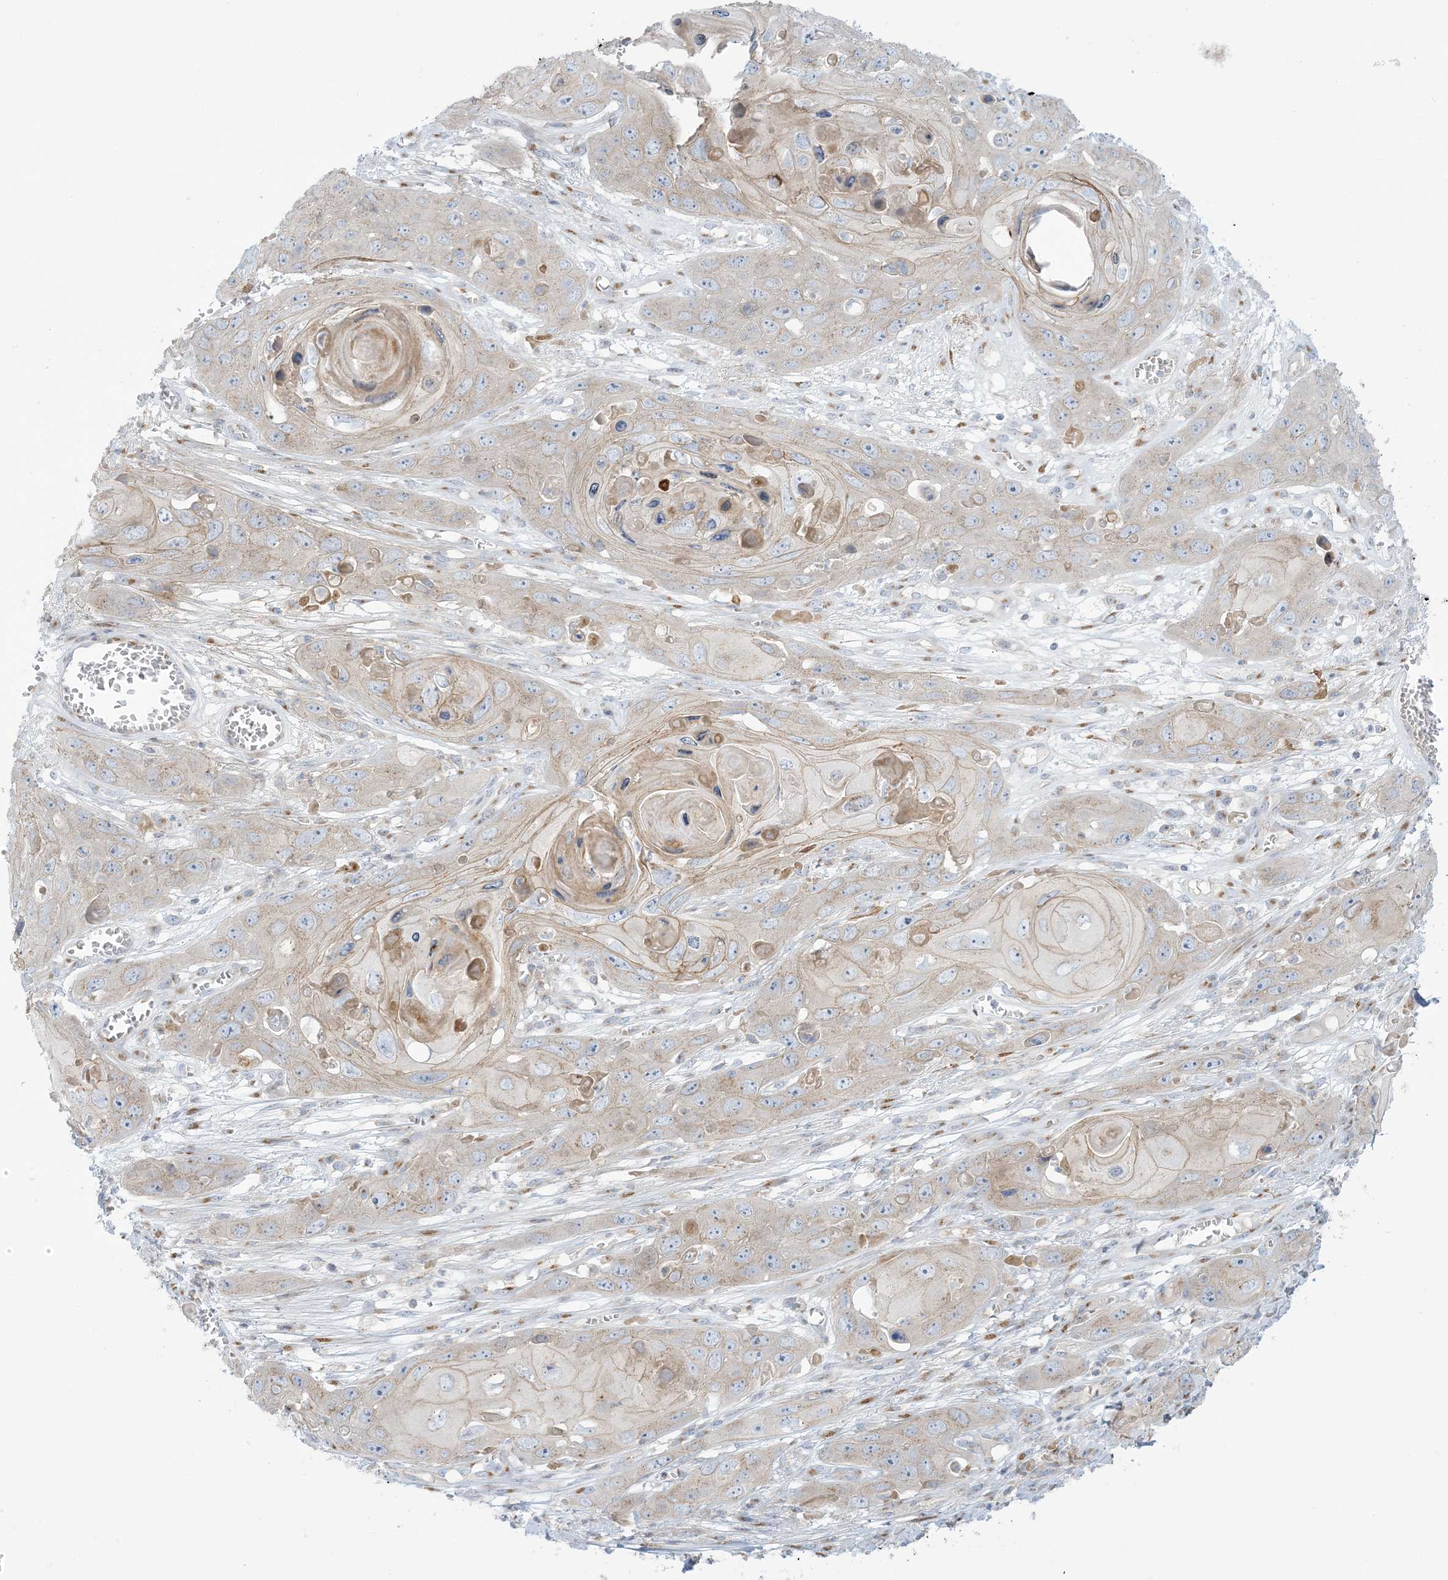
{"staining": {"intensity": "weak", "quantity": "25%-75%", "location": "cytoplasmic/membranous"}, "tissue": "skin cancer", "cell_type": "Tumor cells", "image_type": "cancer", "snomed": [{"axis": "morphology", "description": "Squamous cell carcinoma, NOS"}, {"axis": "topography", "description": "Skin"}], "caption": "High-power microscopy captured an immunohistochemistry (IHC) image of skin cancer, revealing weak cytoplasmic/membranous staining in approximately 25%-75% of tumor cells.", "gene": "AFTPH", "patient": {"sex": "male", "age": 55}}